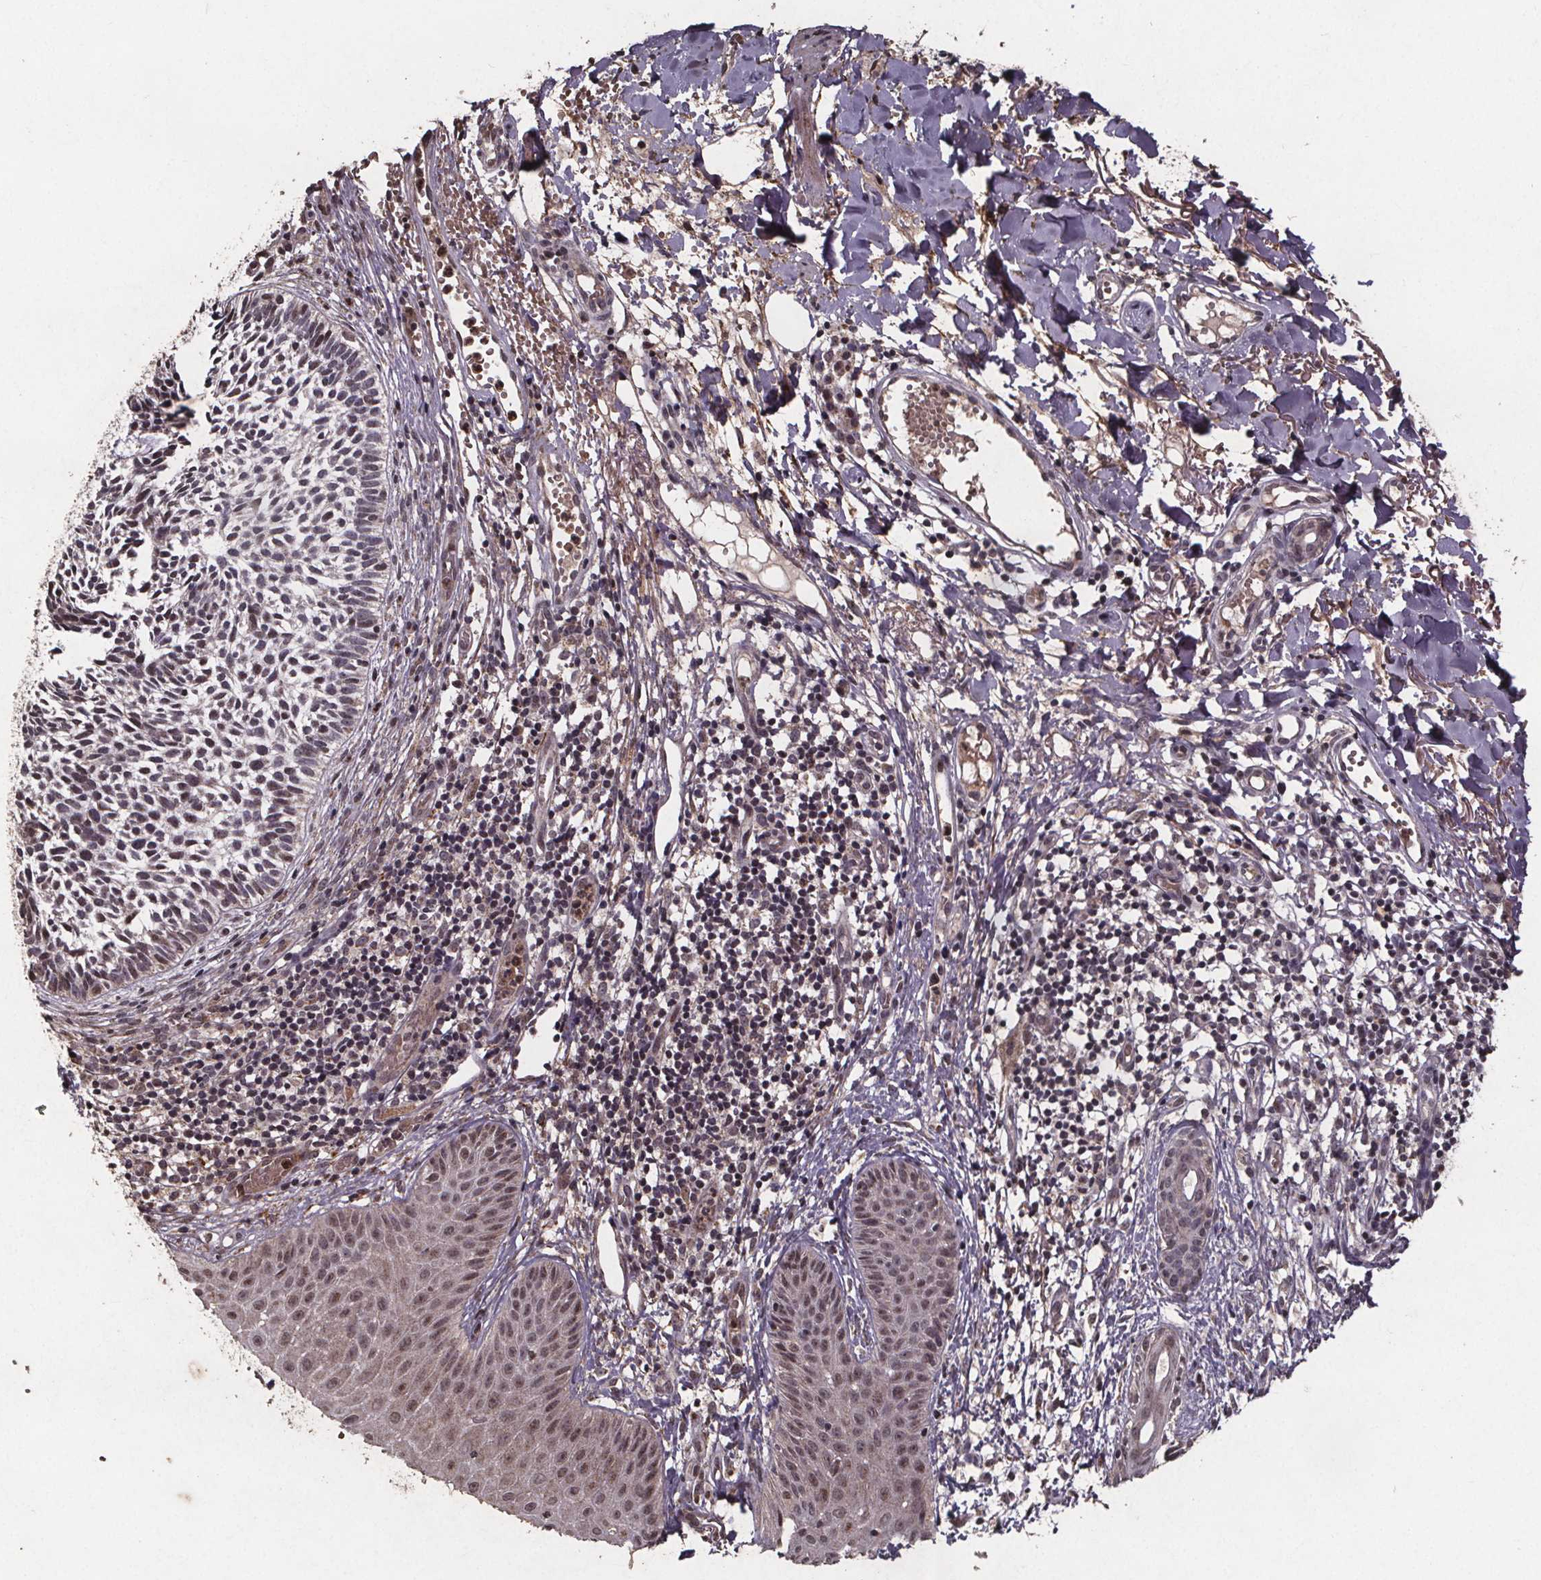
{"staining": {"intensity": "negative", "quantity": "none", "location": "none"}, "tissue": "skin cancer", "cell_type": "Tumor cells", "image_type": "cancer", "snomed": [{"axis": "morphology", "description": "Basal cell carcinoma"}, {"axis": "topography", "description": "Skin"}], "caption": "Human skin cancer stained for a protein using immunohistochemistry (IHC) demonstrates no staining in tumor cells.", "gene": "GPX3", "patient": {"sex": "male", "age": 78}}